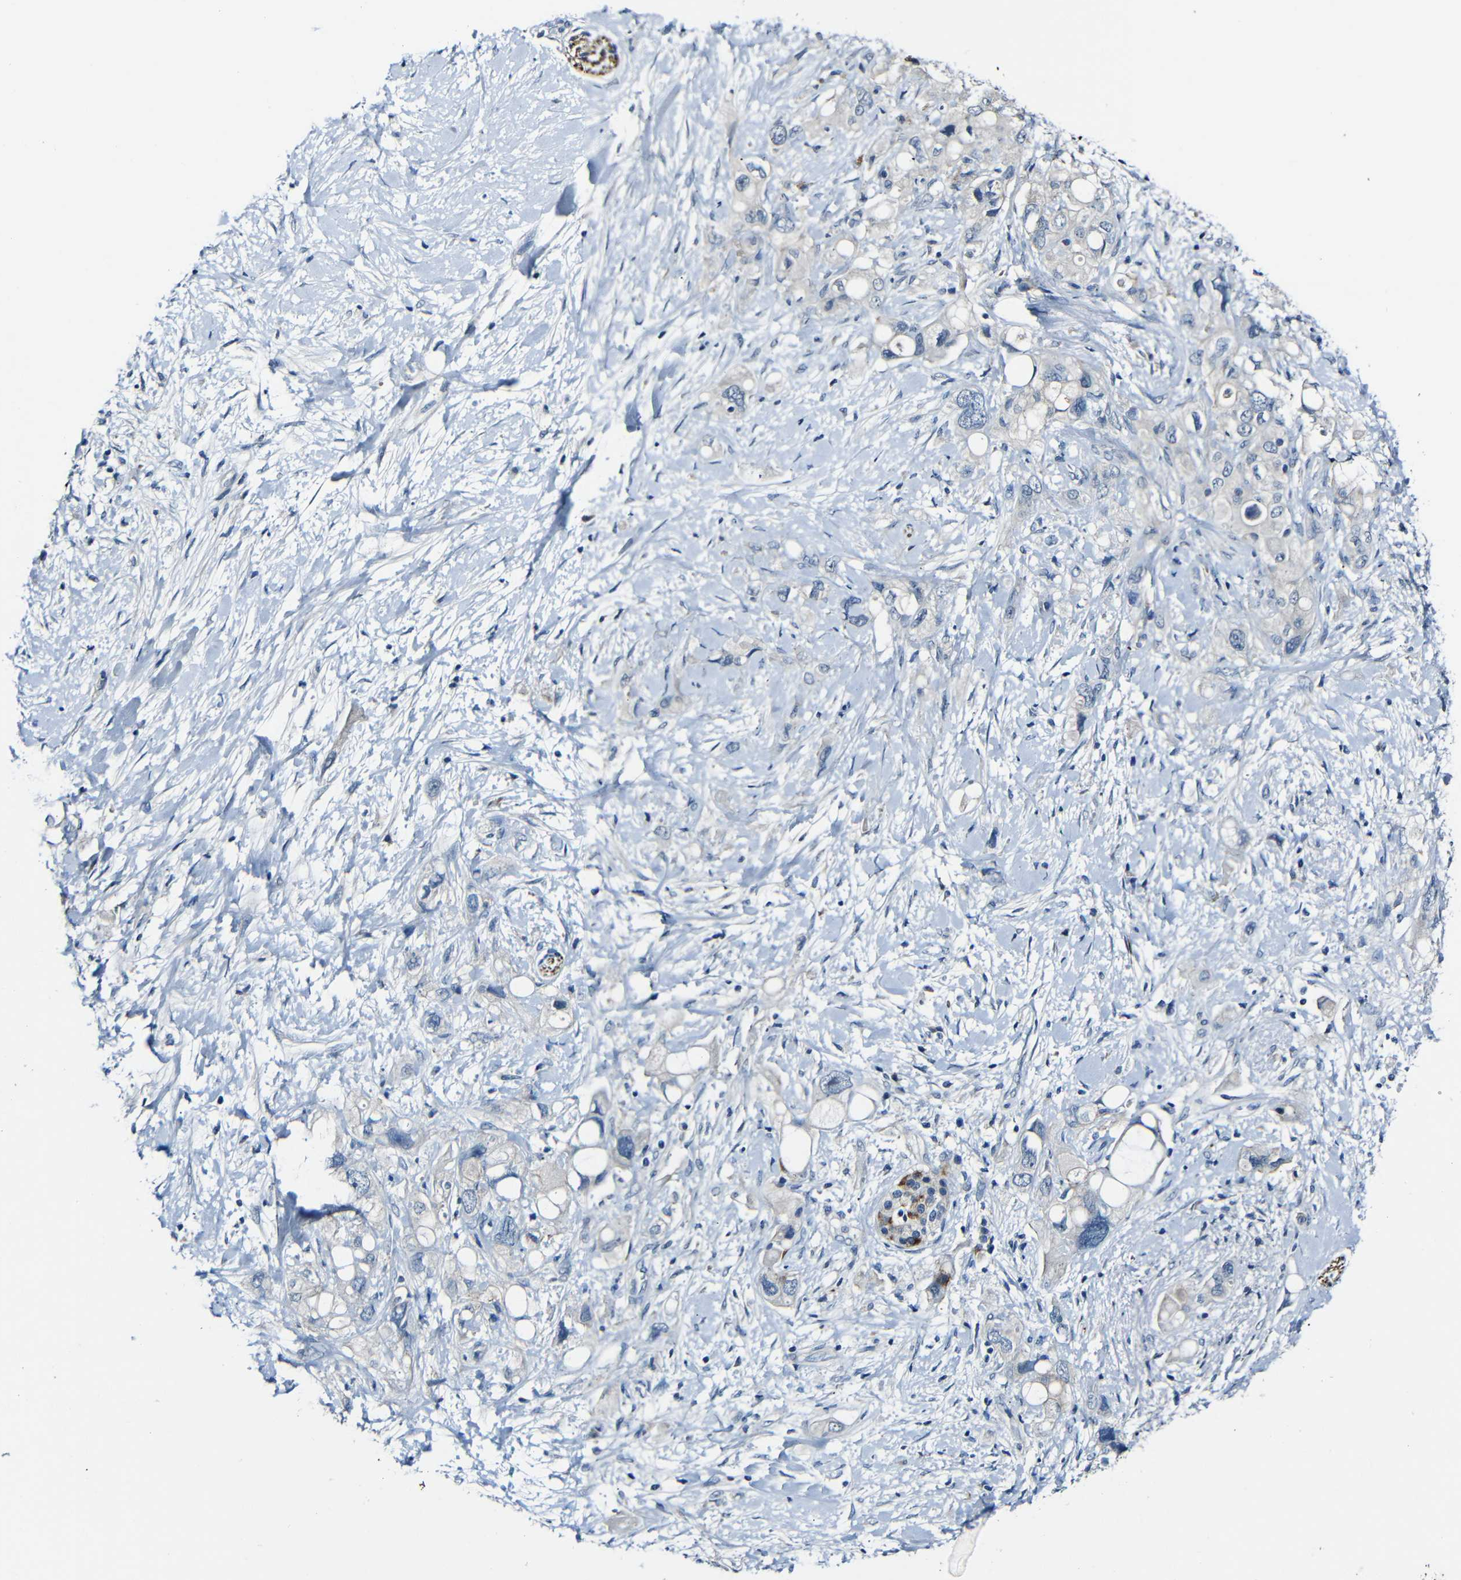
{"staining": {"intensity": "negative", "quantity": "none", "location": "none"}, "tissue": "pancreatic cancer", "cell_type": "Tumor cells", "image_type": "cancer", "snomed": [{"axis": "morphology", "description": "Adenocarcinoma, NOS"}, {"axis": "topography", "description": "Pancreas"}], "caption": "High power microscopy image of an IHC histopathology image of pancreatic adenocarcinoma, revealing no significant expression in tumor cells.", "gene": "ANK3", "patient": {"sex": "female", "age": 56}}